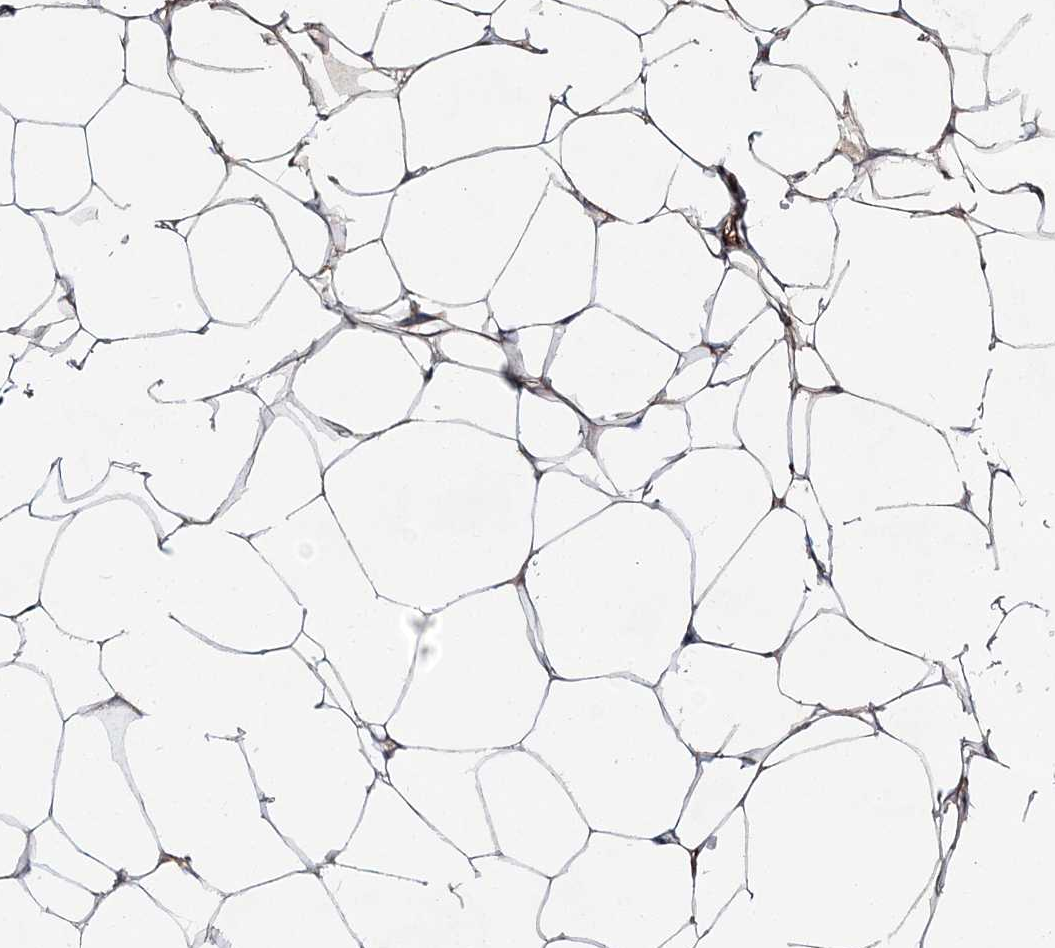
{"staining": {"intensity": "moderate", "quantity": ">75%", "location": "cytoplasmic/membranous"}, "tissue": "breast cancer", "cell_type": "Tumor cells", "image_type": "cancer", "snomed": [{"axis": "morphology", "description": "Duct carcinoma"}, {"axis": "topography", "description": "Breast"}], "caption": "A high-resolution photomicrograph shows IHC staining of invasive ductal carcinoma (breast), which reveals moderate cytoplasmic/membranous expression in approximately >75% of tumor cells. The staining was performed using DAB to visualize the protein expression in brown, while the nuclei were stained in blue with hematoxylin (Magnification: 20x).", "gene": "NBAS", "patient": {"sex": "female", "age": 93}}